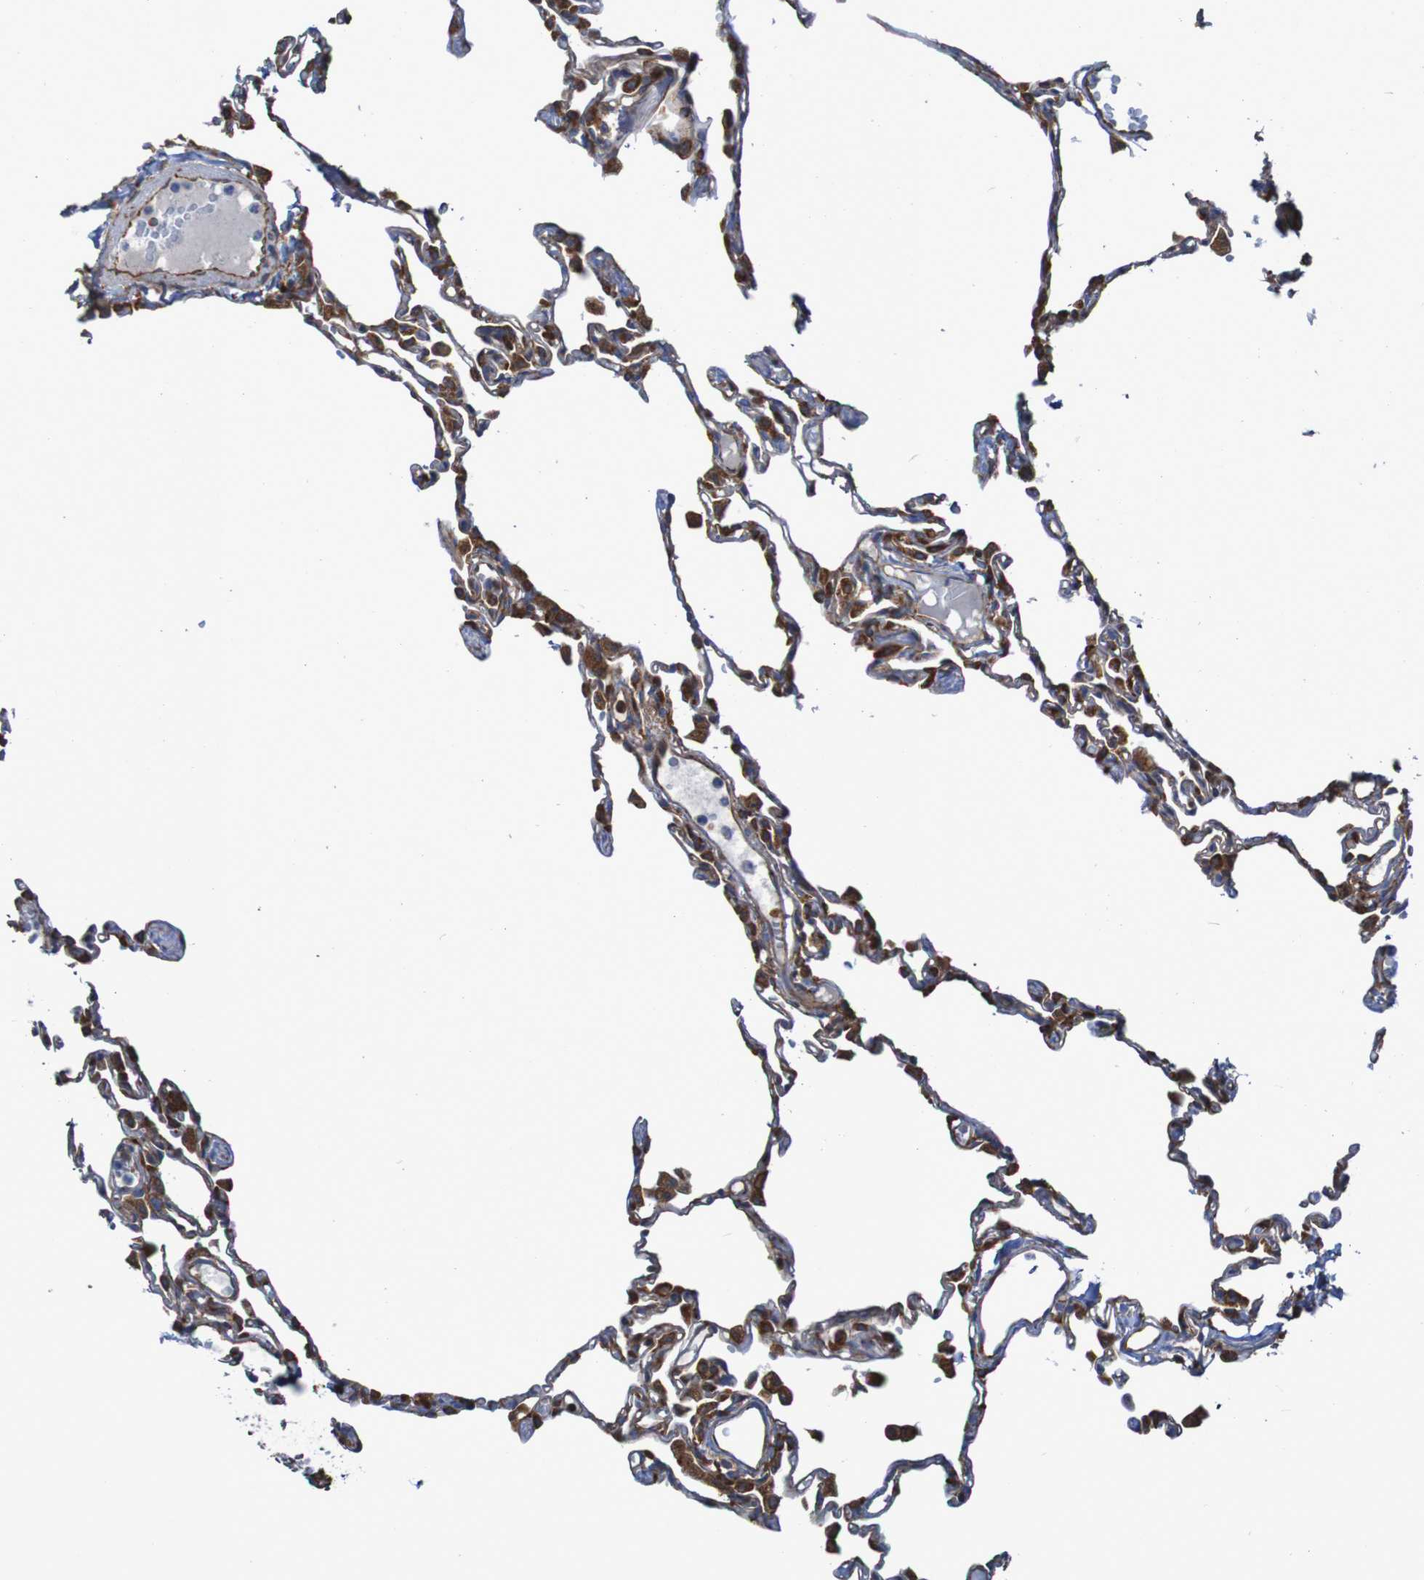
{"staining": {"intensity": "strong", "quantity": ">75%", "location": "cytoplasmic/membranous"}, "tissue": "lung", "cell_type": "Alveolar cells", "image_type": "normal", "snomed": [{"axis": "morphology", "description": "Normal tissue, NOS"}, {"axis": "topography", "description": "Lung"}], "caption": "Lung stained with IHC reveals strong cytoplasmic/membranous positivity in approximately >75% of alveolar cells.", "gene": "RPL10", "patient": {"sex": "female", "age": 49}}